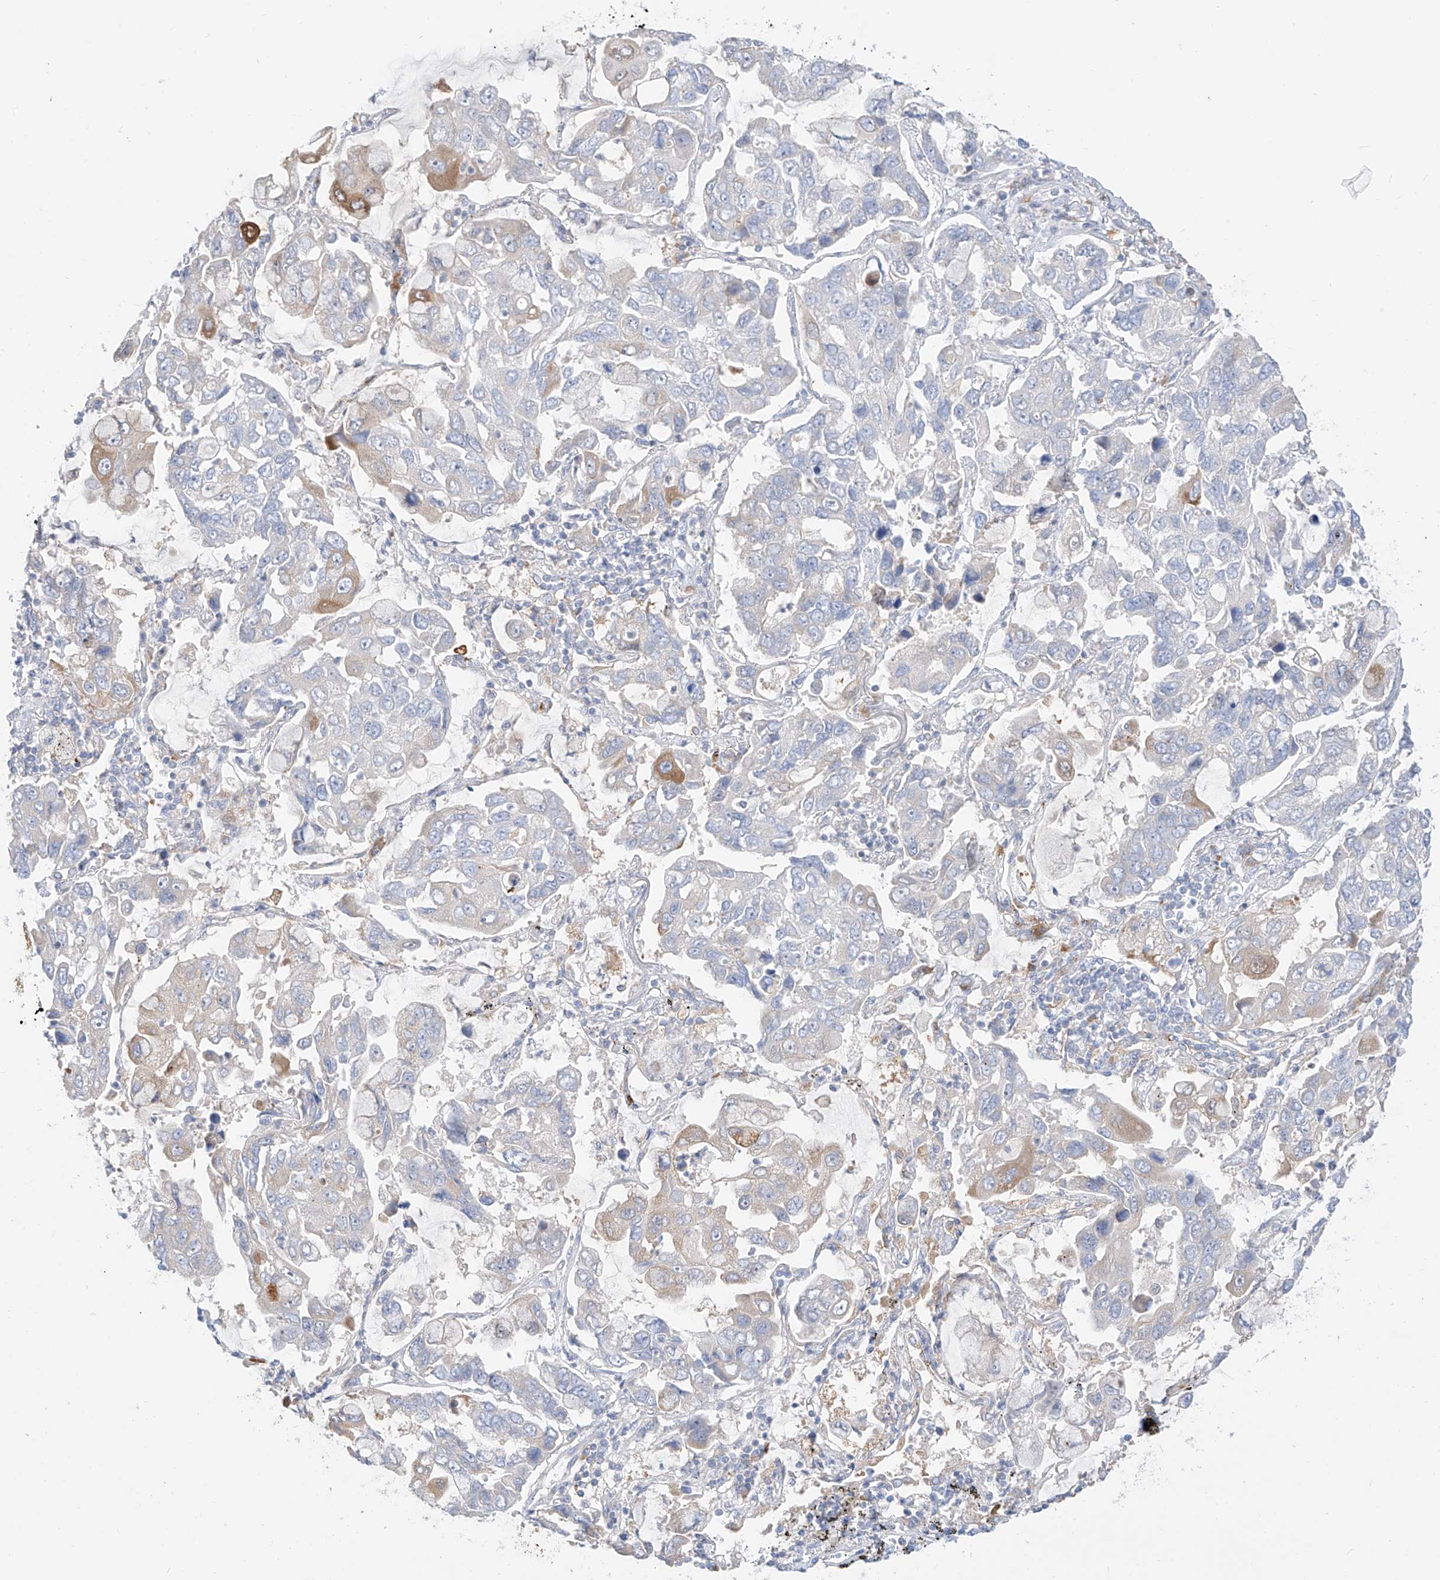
{"staining": {"intensity": "moderate", "quantity": "<25%", "location": "cytoplasmic/membranous"}, "tissue": "lung cancer", "cell_type": "Tumor cells", "image_type": "cancer", "snomed": [{"axis": "morphology", "description": "Adenocarcinoma, NOS"}, {"axis": "topography", "description": "Lung"}], "caption": "A high-resolution histopathology image shows immunohistochemistry staining of lung cancer, which shows moderate cytoplasmic/membranous positivity in approximately <25% of tumor cells.", "gene": "SYTL3", "patient": {"sex": "male", "age": 64}}